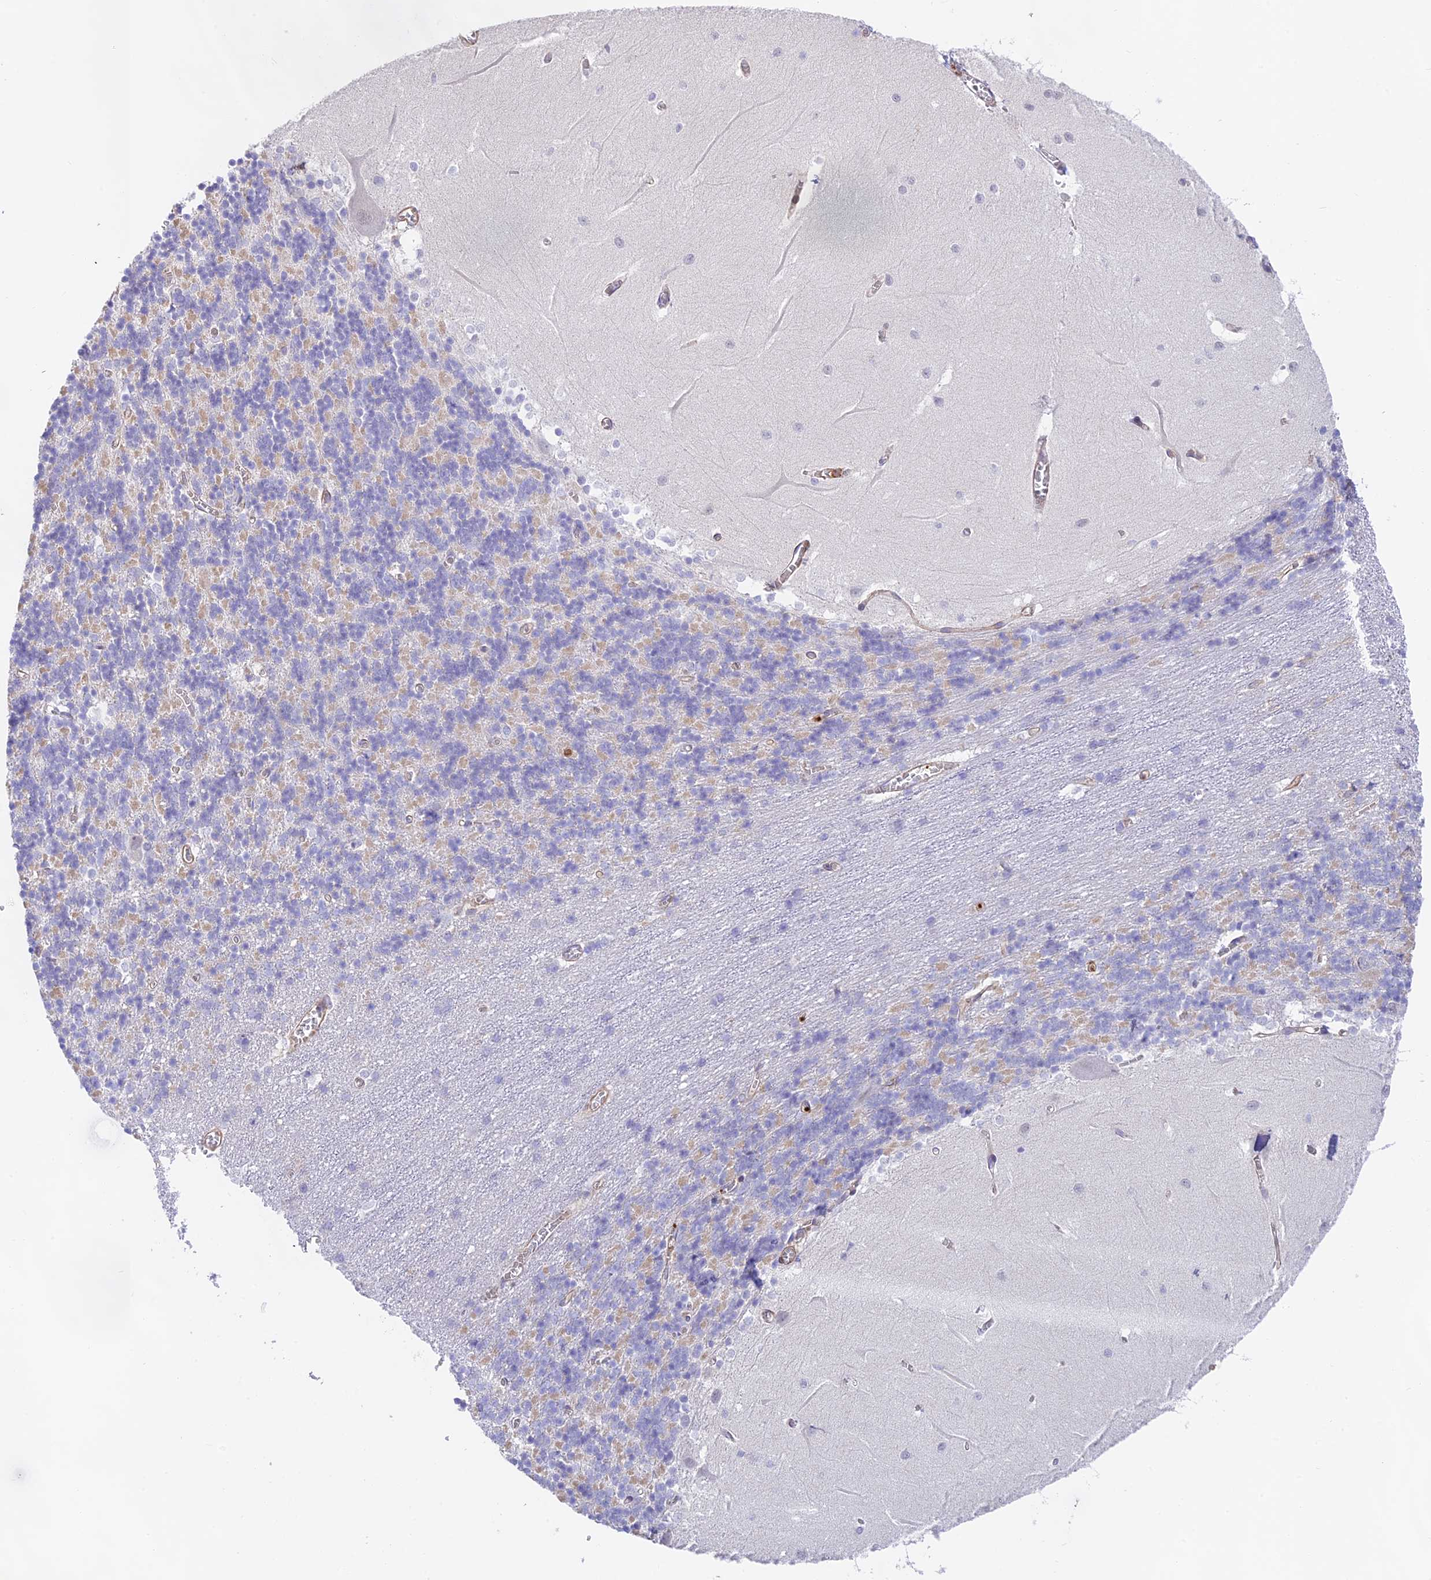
{"staining": {"intensity": "negative", "quantity": "none", "location": "none"}, "tissue": "cerebellum", "cell_type": "Cells in granular layer", "image_type": "normal", "snomed": [{"axis": "morphology", "description": "Normal tissue, NOS"}, {"axis": "topography", "description": "Cerebellum"}], "caption": "IHC histopathology image of normal human cerebellum stained for a protein (brown), which exhibits no positivity in cells in granular layer.", "gene": "DENND1C", "patient": {"sex": "male", "age": 37}}